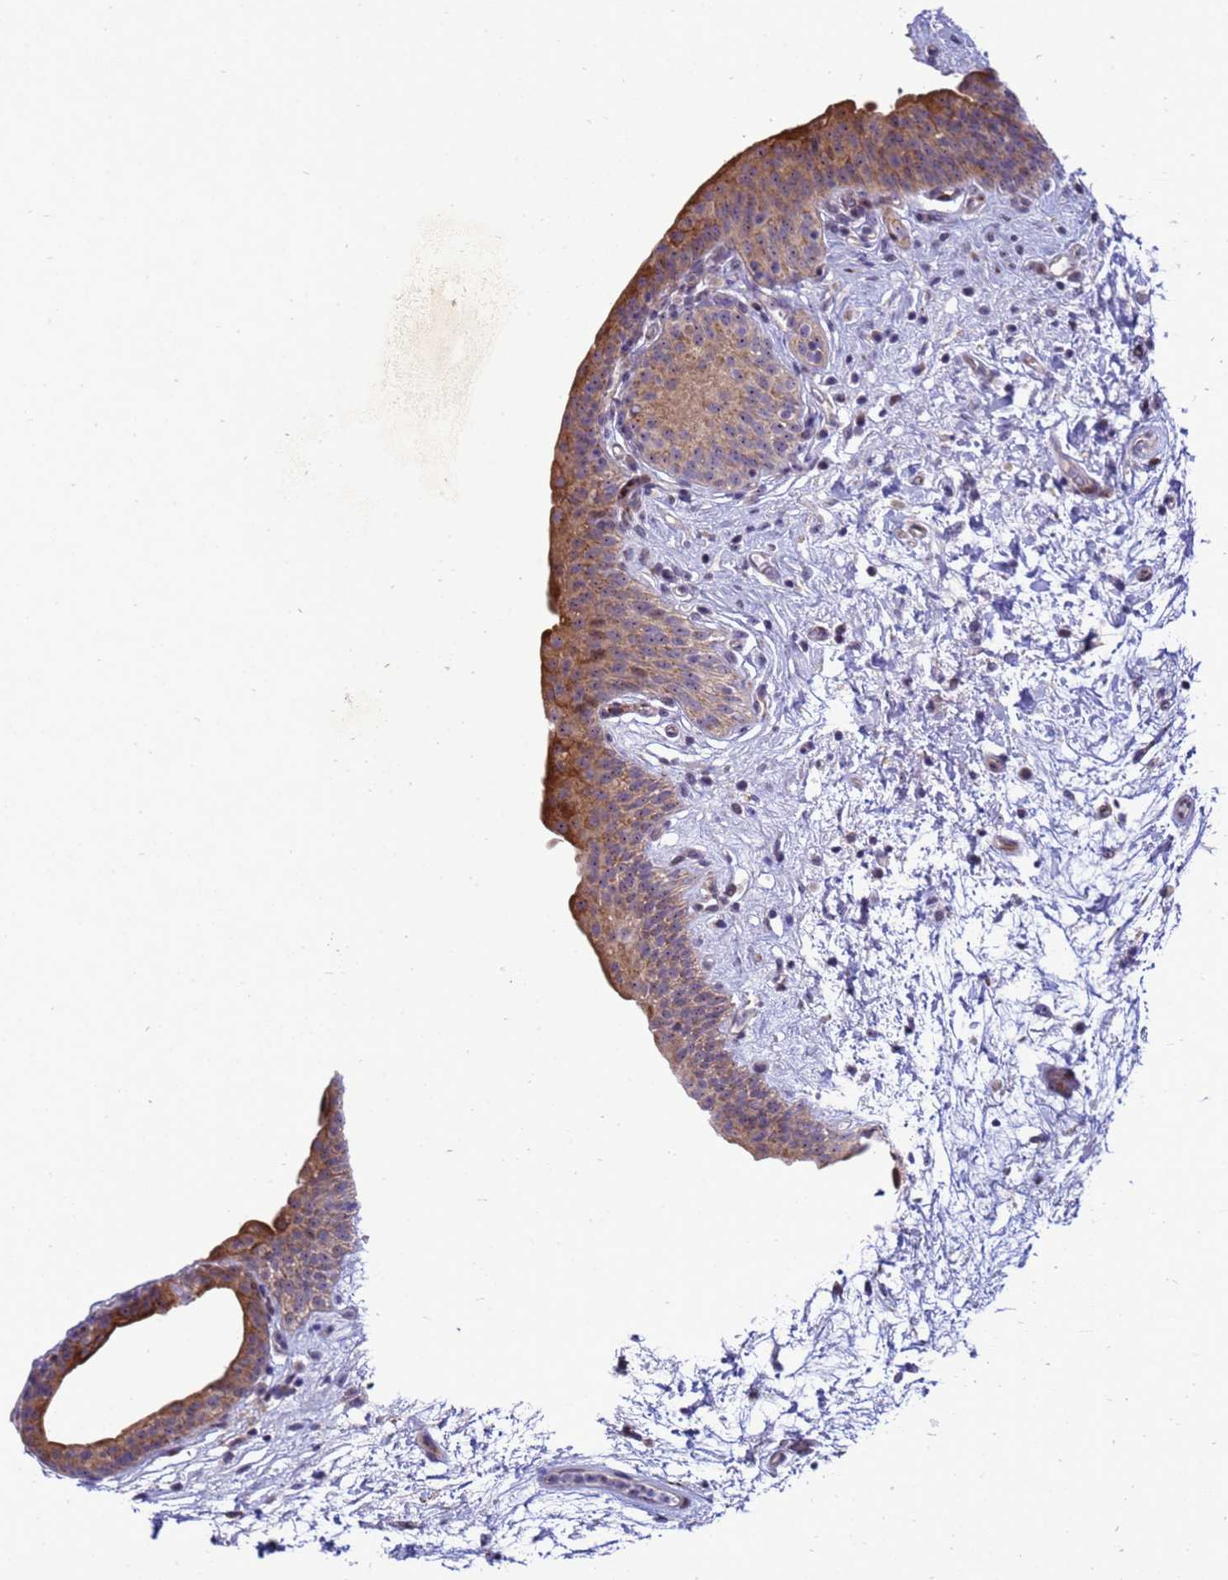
{"staining": {"intensity": "moderate", "quantity": "25%-75%", "location": "cytoplasmic/membranous"}, "tissue": "urinary bladder", "cell_type": "Urothelial cells", "image_type": "normal", "snomed": [{"axis": "morphology", "description": "Normal tissue, NOS"}, {"axis": "topography", "description": "Urinary bladder"}], "caption": "Immunohistochemistry histopathology image of normal urinary bladder stained for a protein (brown), which displays medium levels of moderate cytoplasmic/membranous positivity in approximately 25%-75% of urothelial cells.", "gene": "RSPO1", "patient": {"sex": "male", "age": 83}}